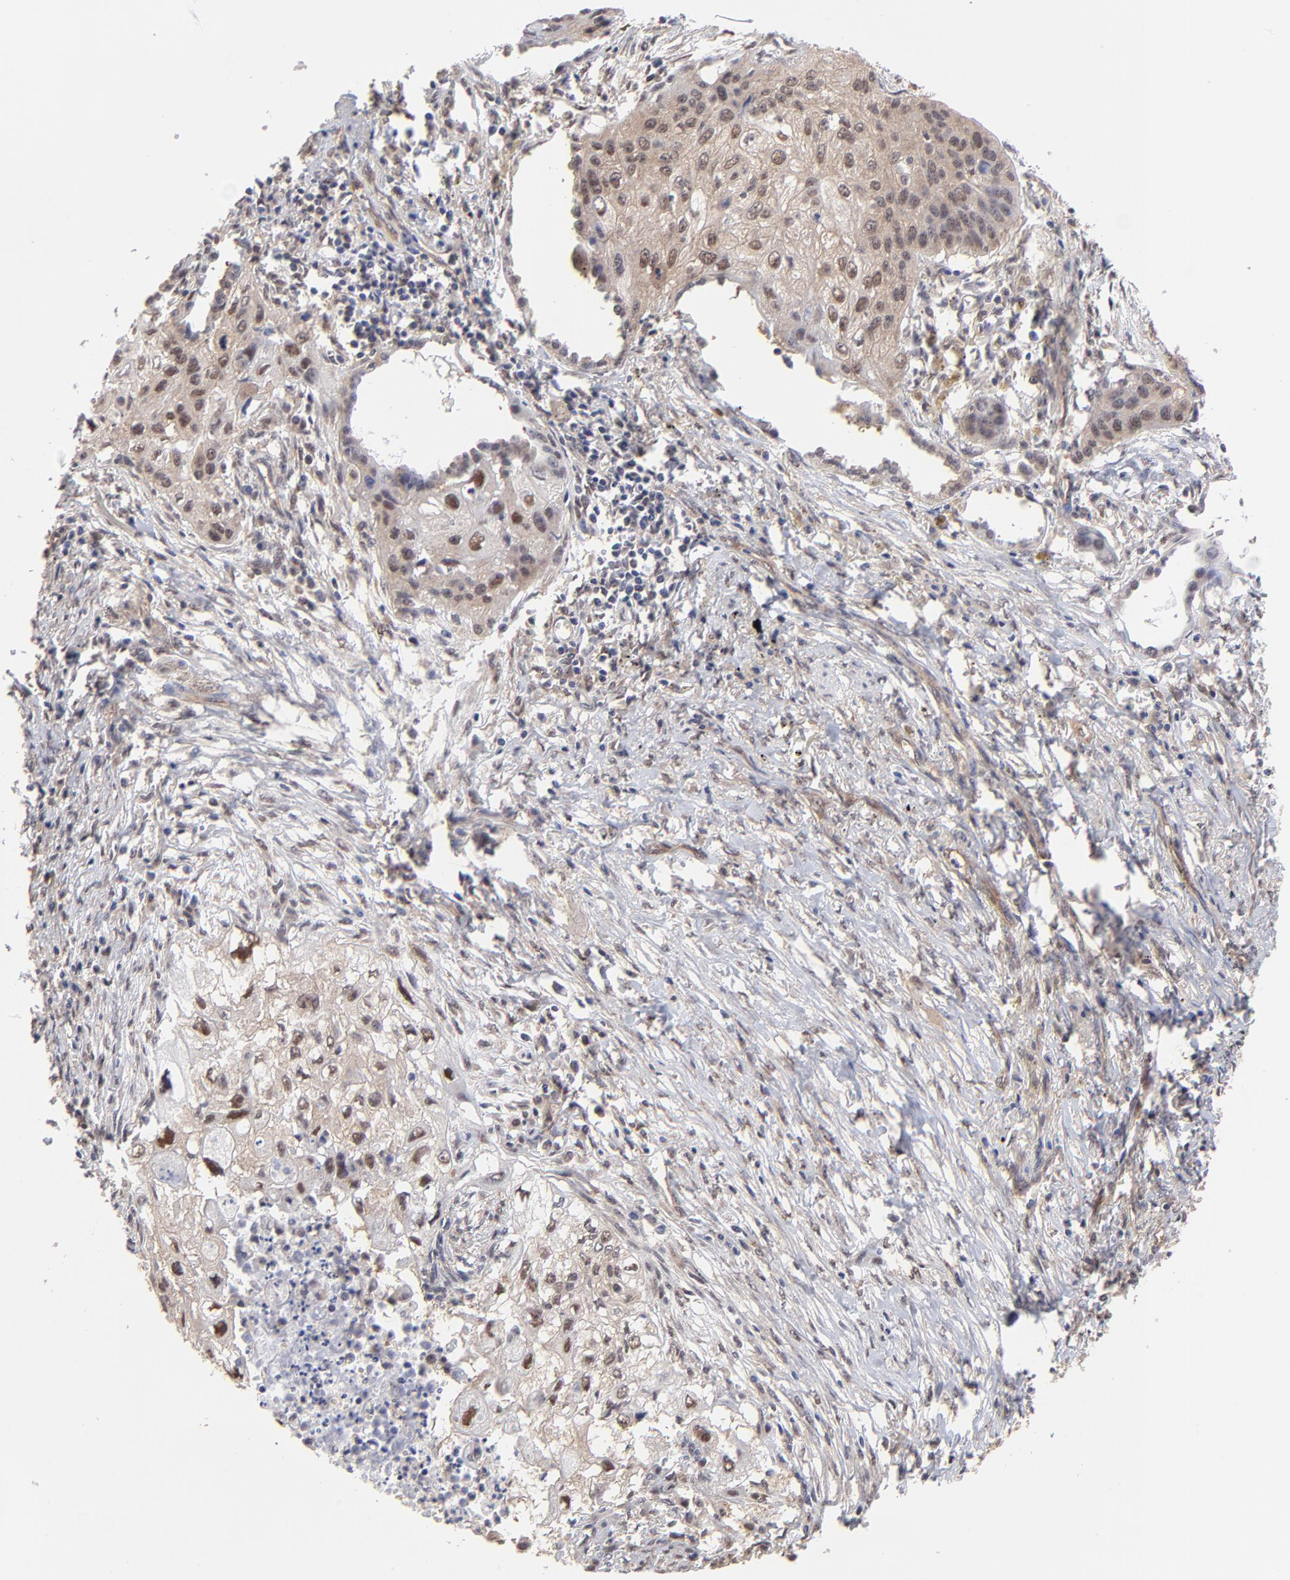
{"staining": {"intensity": "weak", "quantity": ">75%", "location": "nuclear"}, "tissue": "lung cancer", "cell_type": "Tumor cells", "image_type": "cancer", "snomed": [{"axis": "morphology", "description": "Squamous cell carcinoma, NOS"}, {"axis": "topography", "description": "Lung"}], "caption": "Immunohistochemical staining of human squamous cell carcinoma (lung) demonstrates weak nuclear protein positivity in approximately >75% of tumor cells. Immunohistochemistry stains the protein of interest in brown and the nuclei are stained blue.", "gene": "PSMC4", "patient": {"sex": "male", "age": 71}}